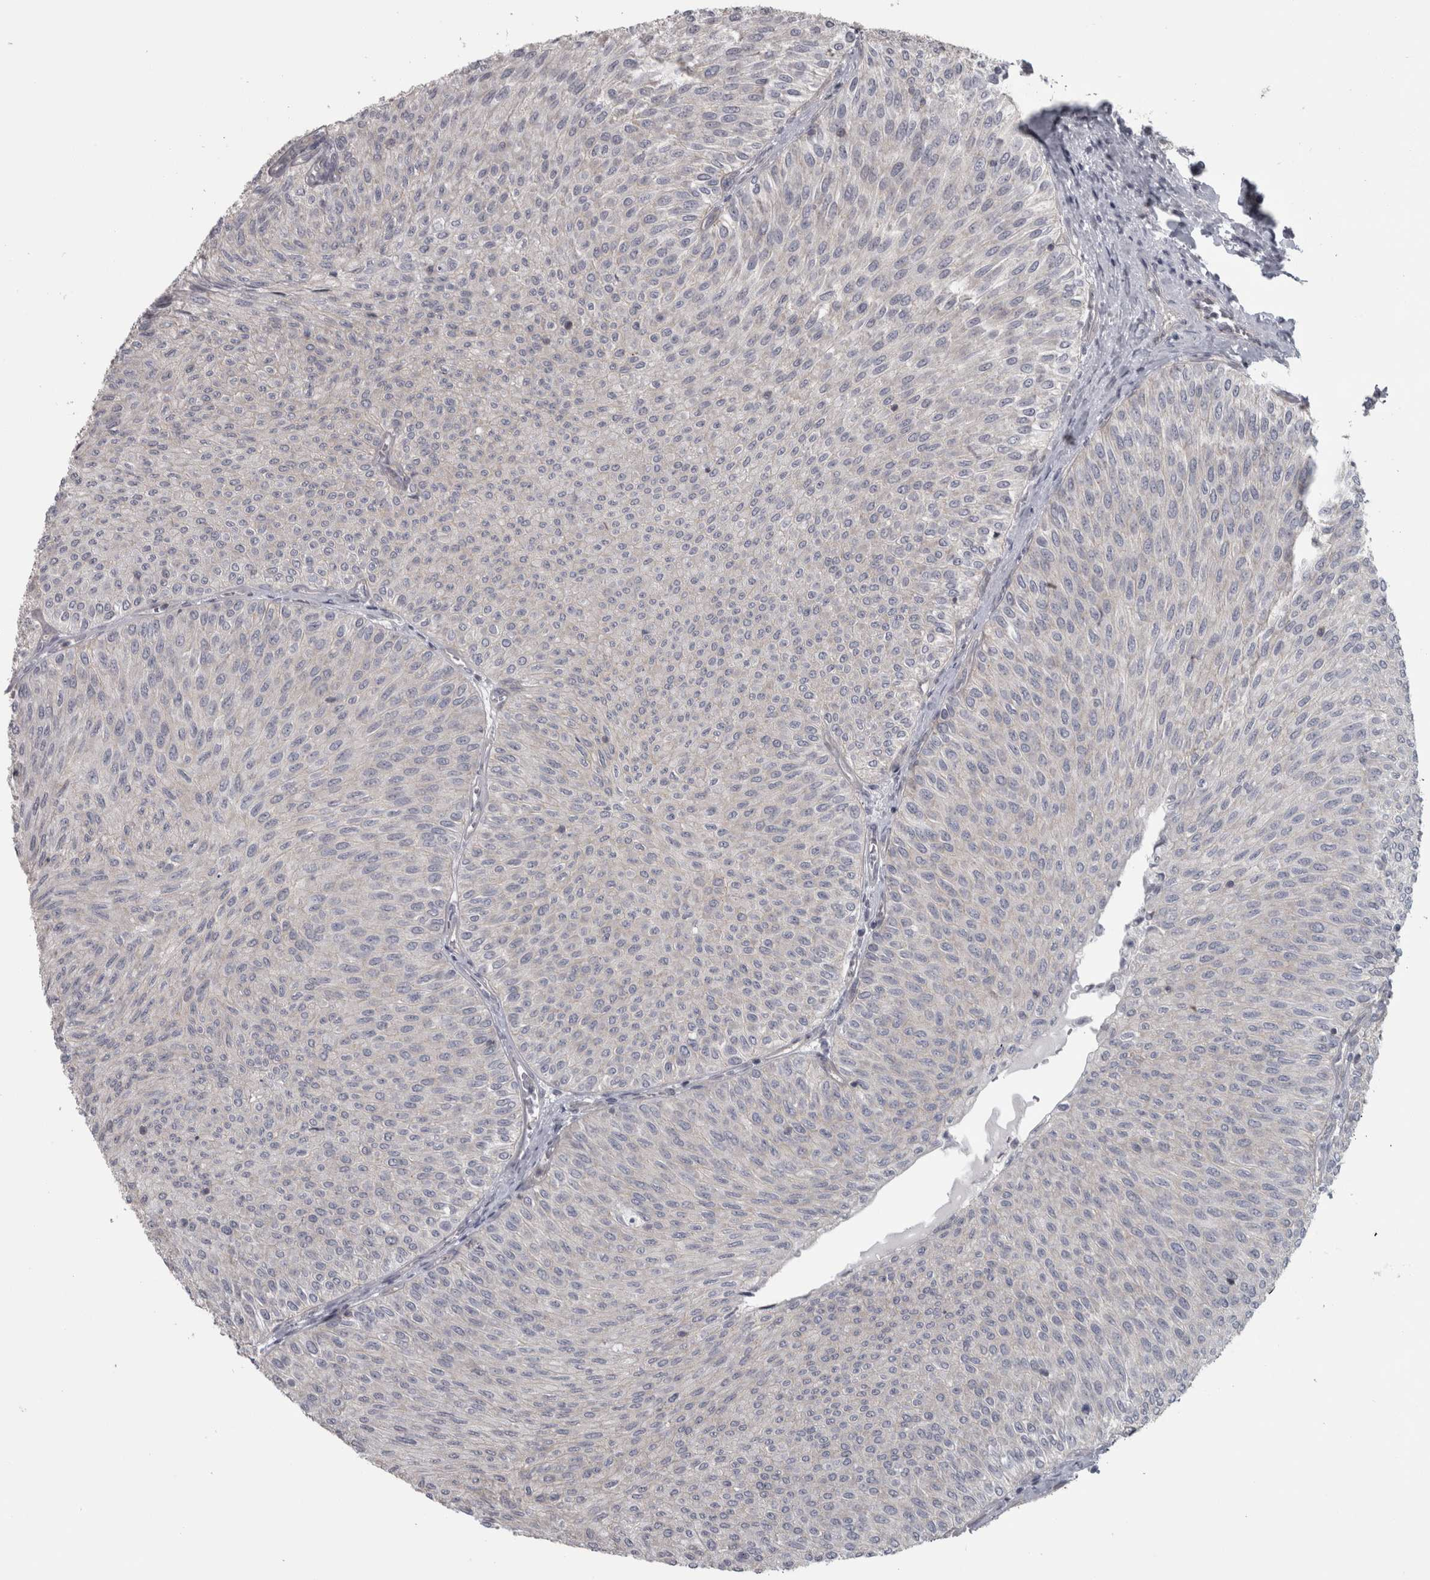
{"staining": {"intensity": "negative", "quantity": "none", "location": "none"}, "tissue": "urothelial cancer", "cell_type": "Tumor cells", "image_type": "cancer", "snomed": [{"axis": "morphology", "description": "Urothelial carcinoma, Low grade"}, {"axis": "topography", "description": "Urinary bladder"}], "caption": "The photomicrograph exhibits no significant expression in tumor cells of urothelial cancer.", "gene": "PPP1R12B", "patient": {"sex": "male", "age": 78}}